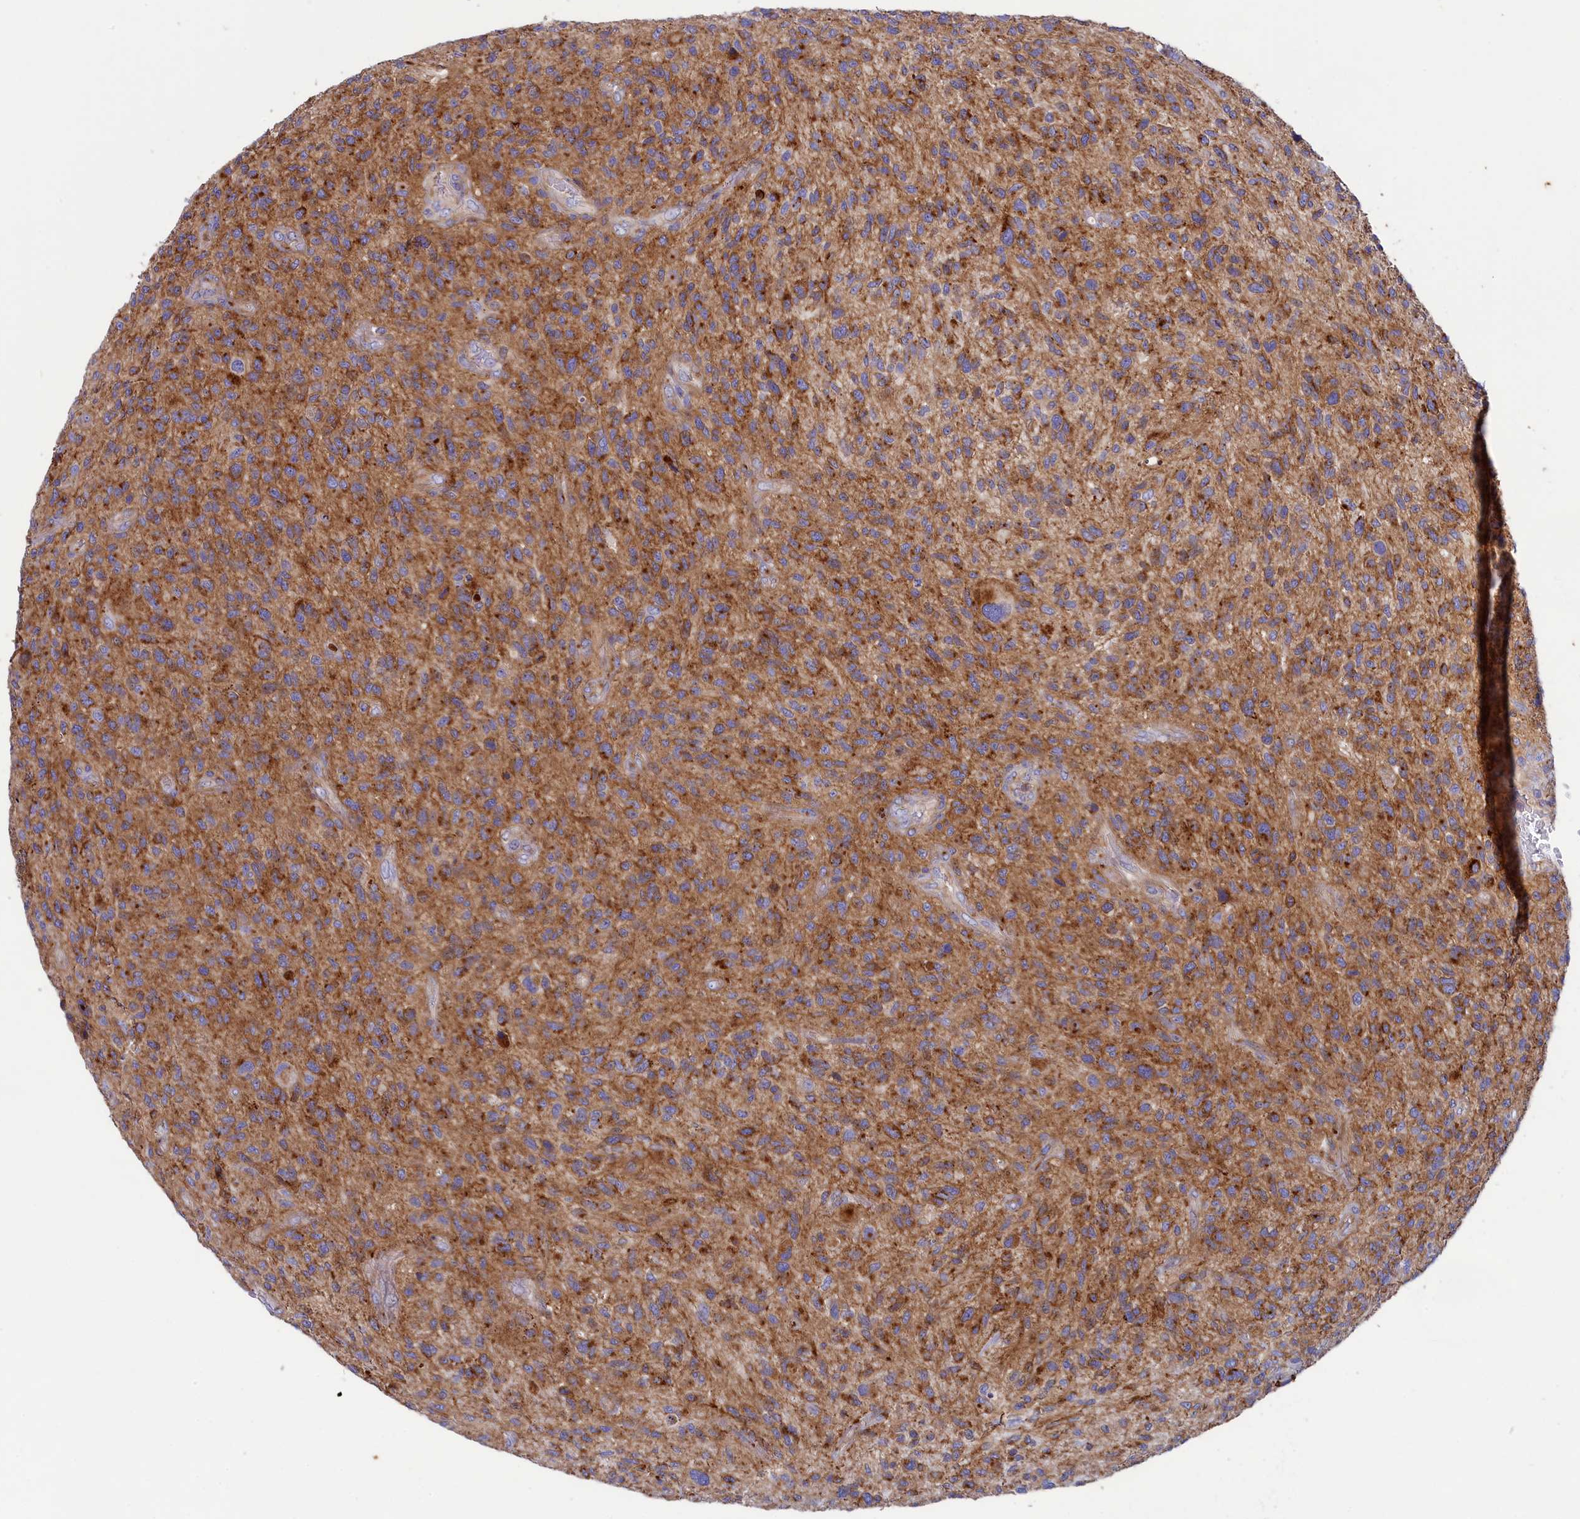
{"staining": {"intensity": "moderate", "quantity": ">75%", "location": "cytoplasmic/membranous"}, "tissue": "glioma", "cell_type": "Tumor cells", "image_type": "cancer", "snomed": [{"axis": "morphology", "description": "Glioma, malignant, High grade"}, {"axis": "topography", "description": "Brain"}], "caption": "A high-resolution micrograph shows IHC staining of malignant high-grade glioma, which demonstrates moderate cytoplasmic/membranous staining in about >75% of tumor cells.", "gene": "SCAMP4", "patient": {"sex": "male", "age": 47}}